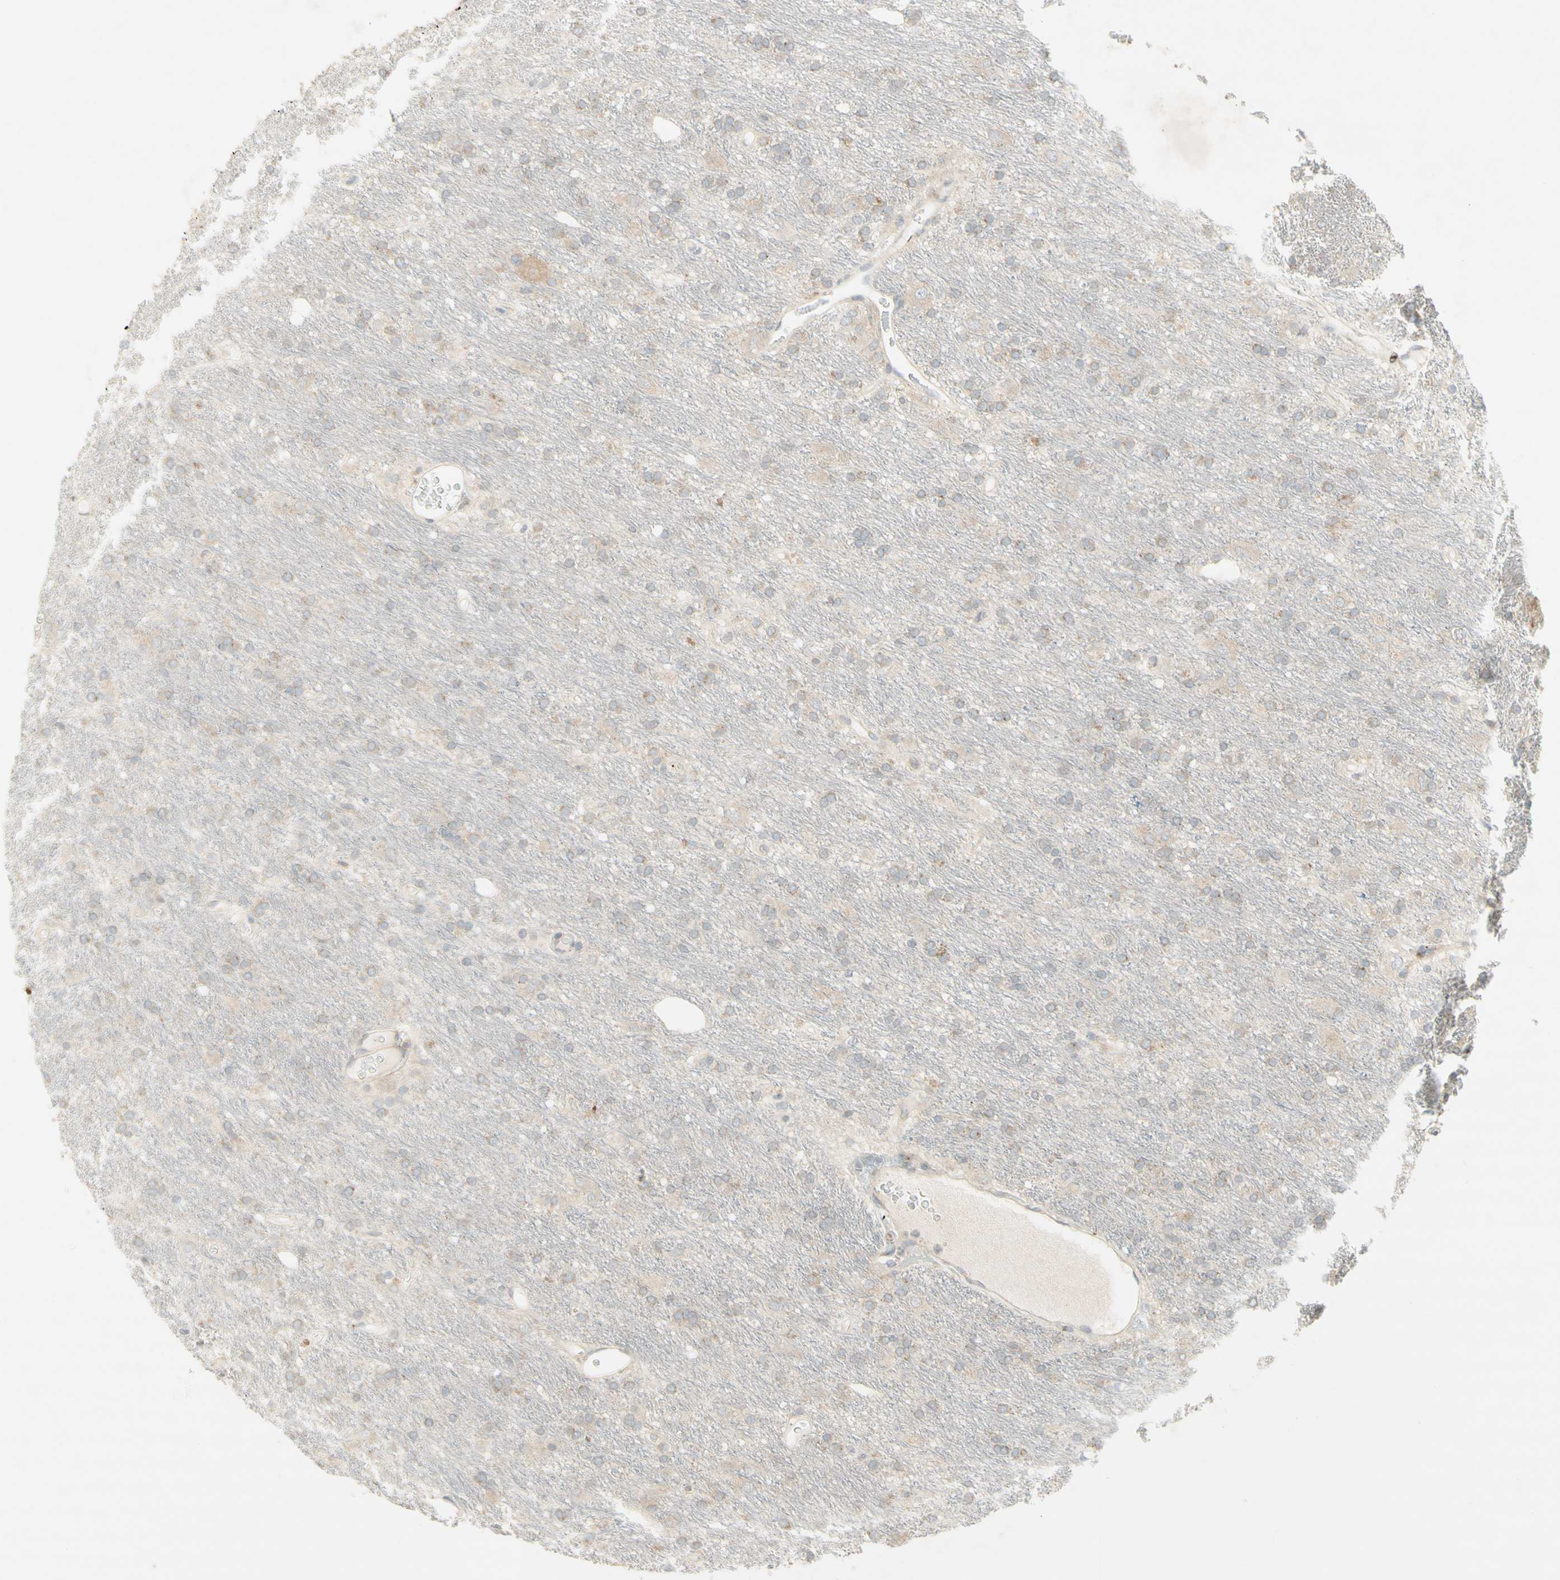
{"staining": {"intensity": "weak", "quantity": "25%-75%", "location": "cytoplasmic/membranous"}, "tissue": "glioma", "cell_type": "Tumor cells", "image_type": "cancer", "snomed": [{"axis": "morphology", "description": "Glioma, malignant, Low grade"}, {"axis": "topography", "description": "Brain"}], "caption": "Glioma stained with a brown dye exhibits weak cytoplasmic/membranous positive positivity in about 25%-75% of tumor cells.", "gene": "ETF1", "patient": {"sex": "male", "age": 77}}